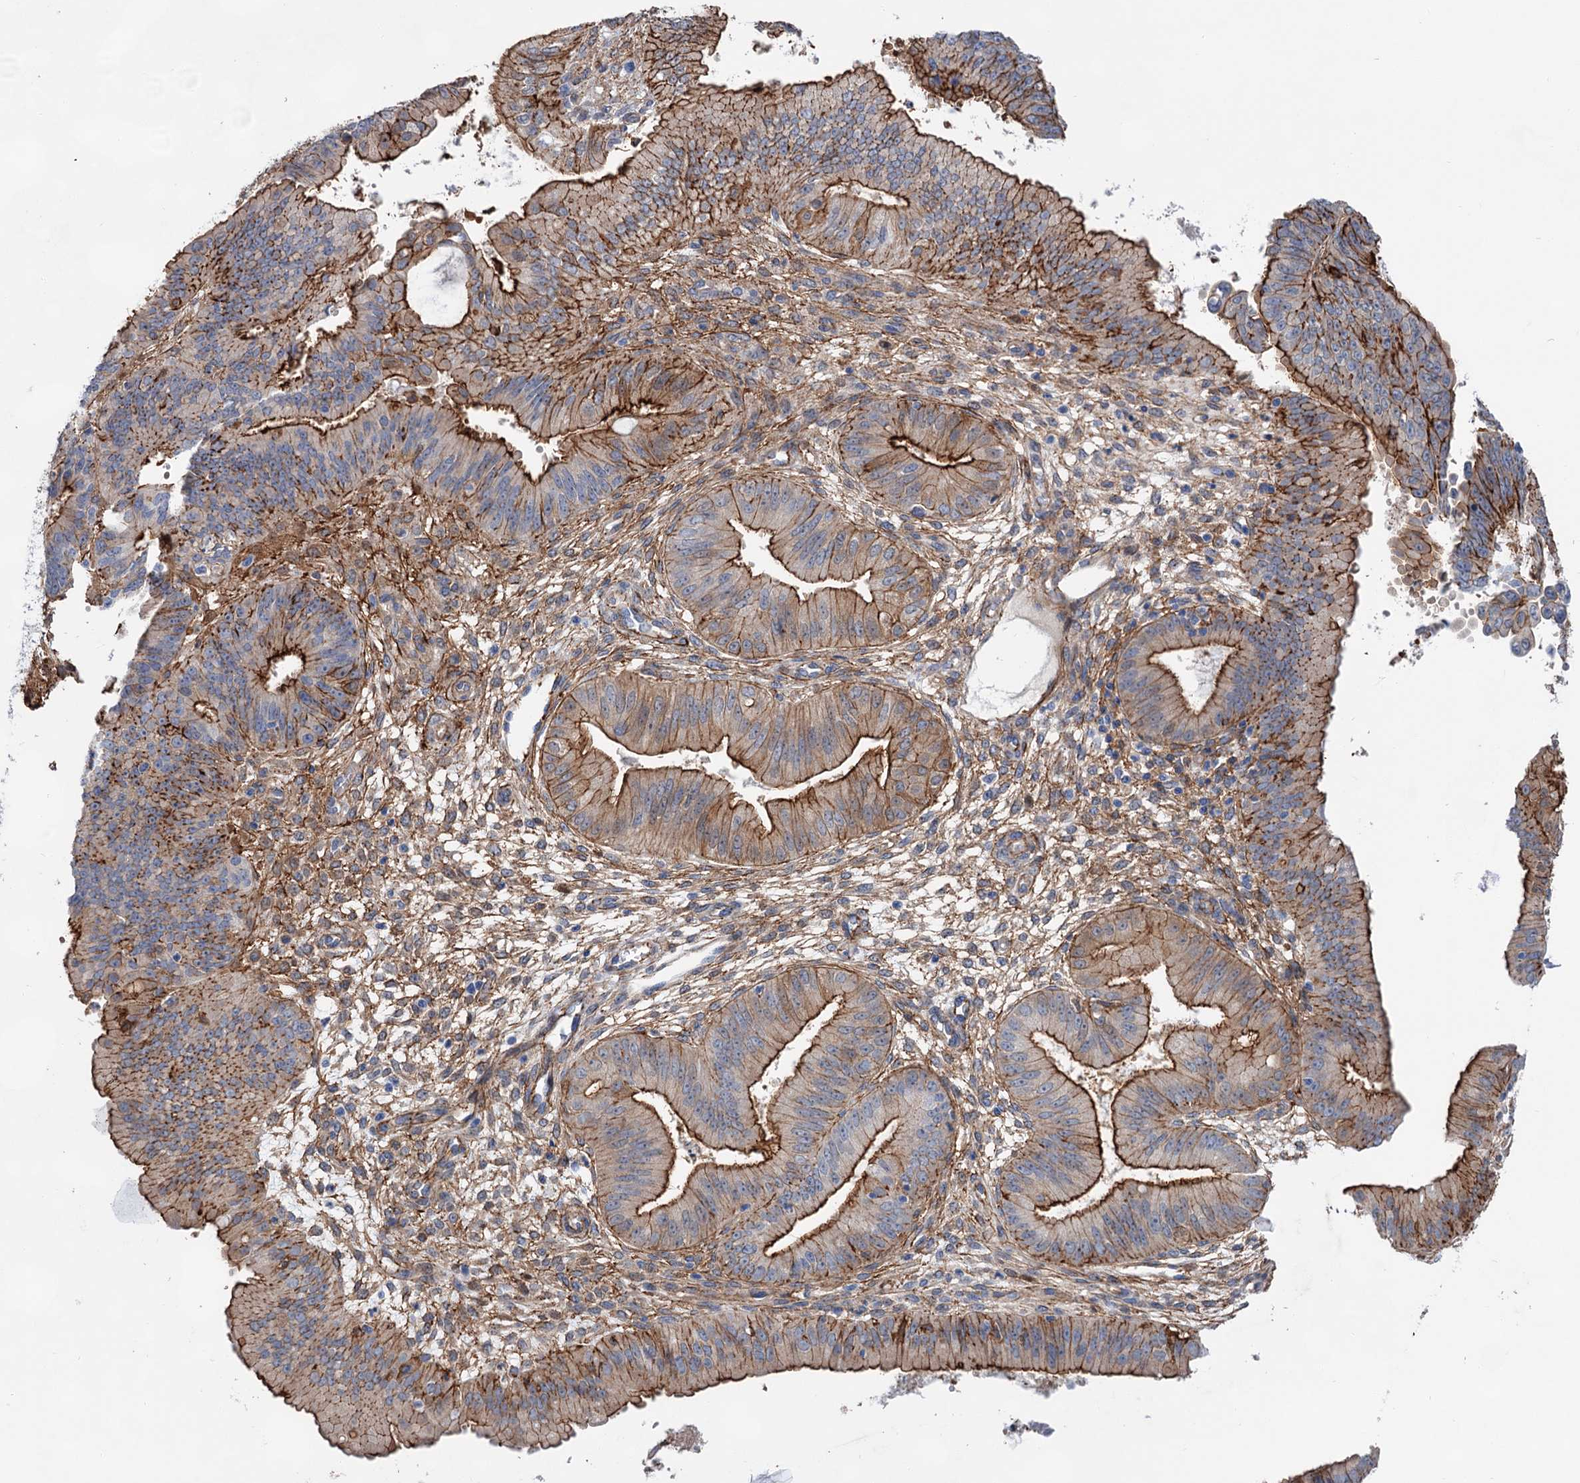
{"staining": {"intensity": "strong", "quantity": ">75%", "location": "cytoplasmic/membranous"}, "tissue": "ovarian cancer", "cell_type": "Tumor cells", "image_type": "cancer", "snomed": [{"axis": "morphology", "description": "Carcinoma, endometroid"}, {"axis": "topography", "description": "Appendix"}, {"axis": "topography", "description": "Ovary"}], "caption": "This photomicrograph demonstrates IHC staining of ovarian cancer, with high strong cytoplasmic/membranous positivity in about >75% of tumor cells.", "gene": "TMTC3", "patient": {"sex": "female", "age": 42}}